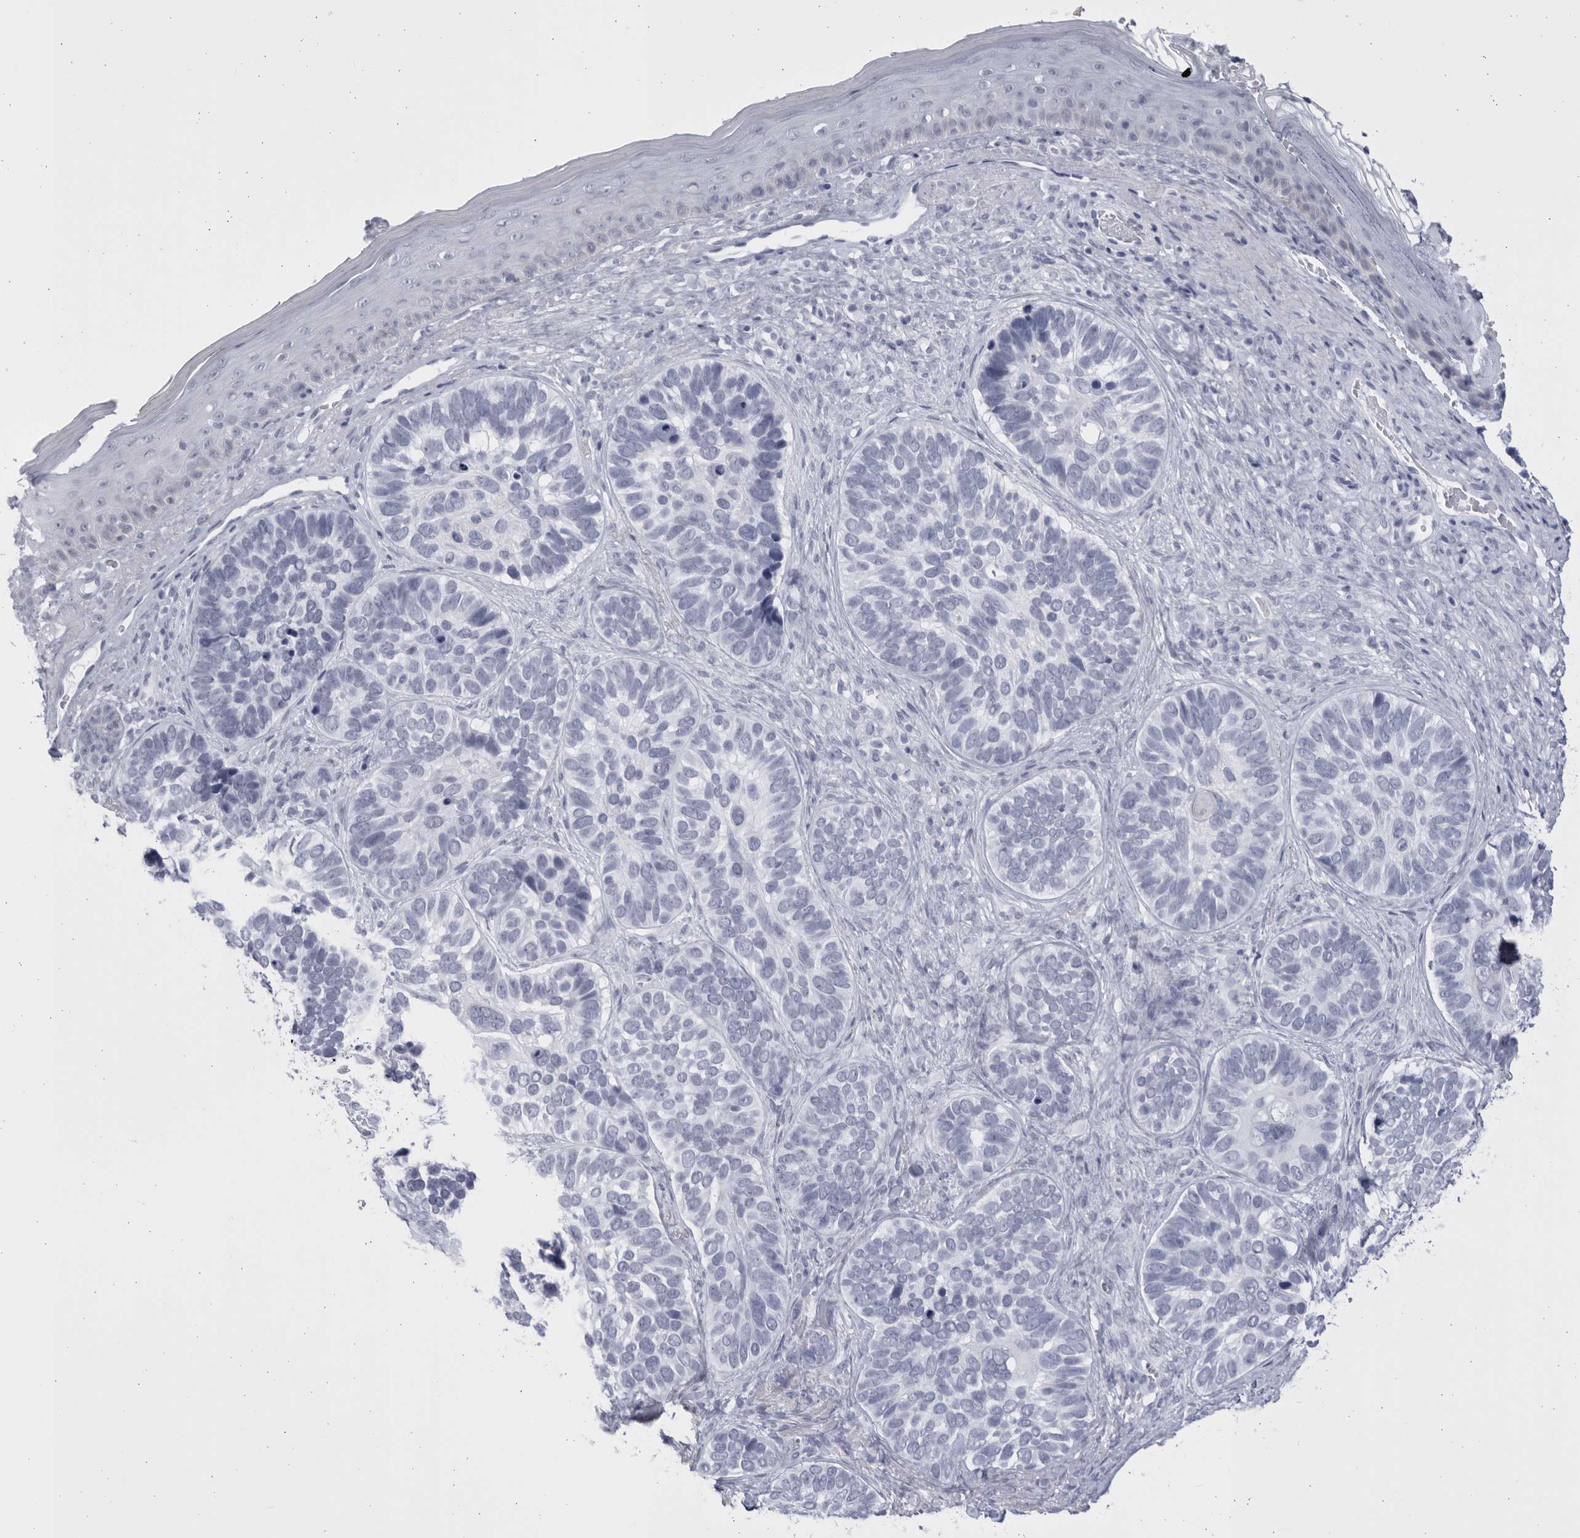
{"staining": {"intensity": "negative", "quantity": "none", "location": "none"}, "tissue": "skin cancer", "cell_type": "Tumor cells", "image_type": "cancer", "snomed": [{"axis": "morphology", "description": "Basal cell carcinoma"}, {"axis": "topography", "description": "Skin"}], "caption": "A photomicrograph of basal cell carcinoma (skin) stained for a protein exhibits no brown staining in tumor cells.", "gene": "CCDC181", "patient": {"sex": "male", "age": 62}}